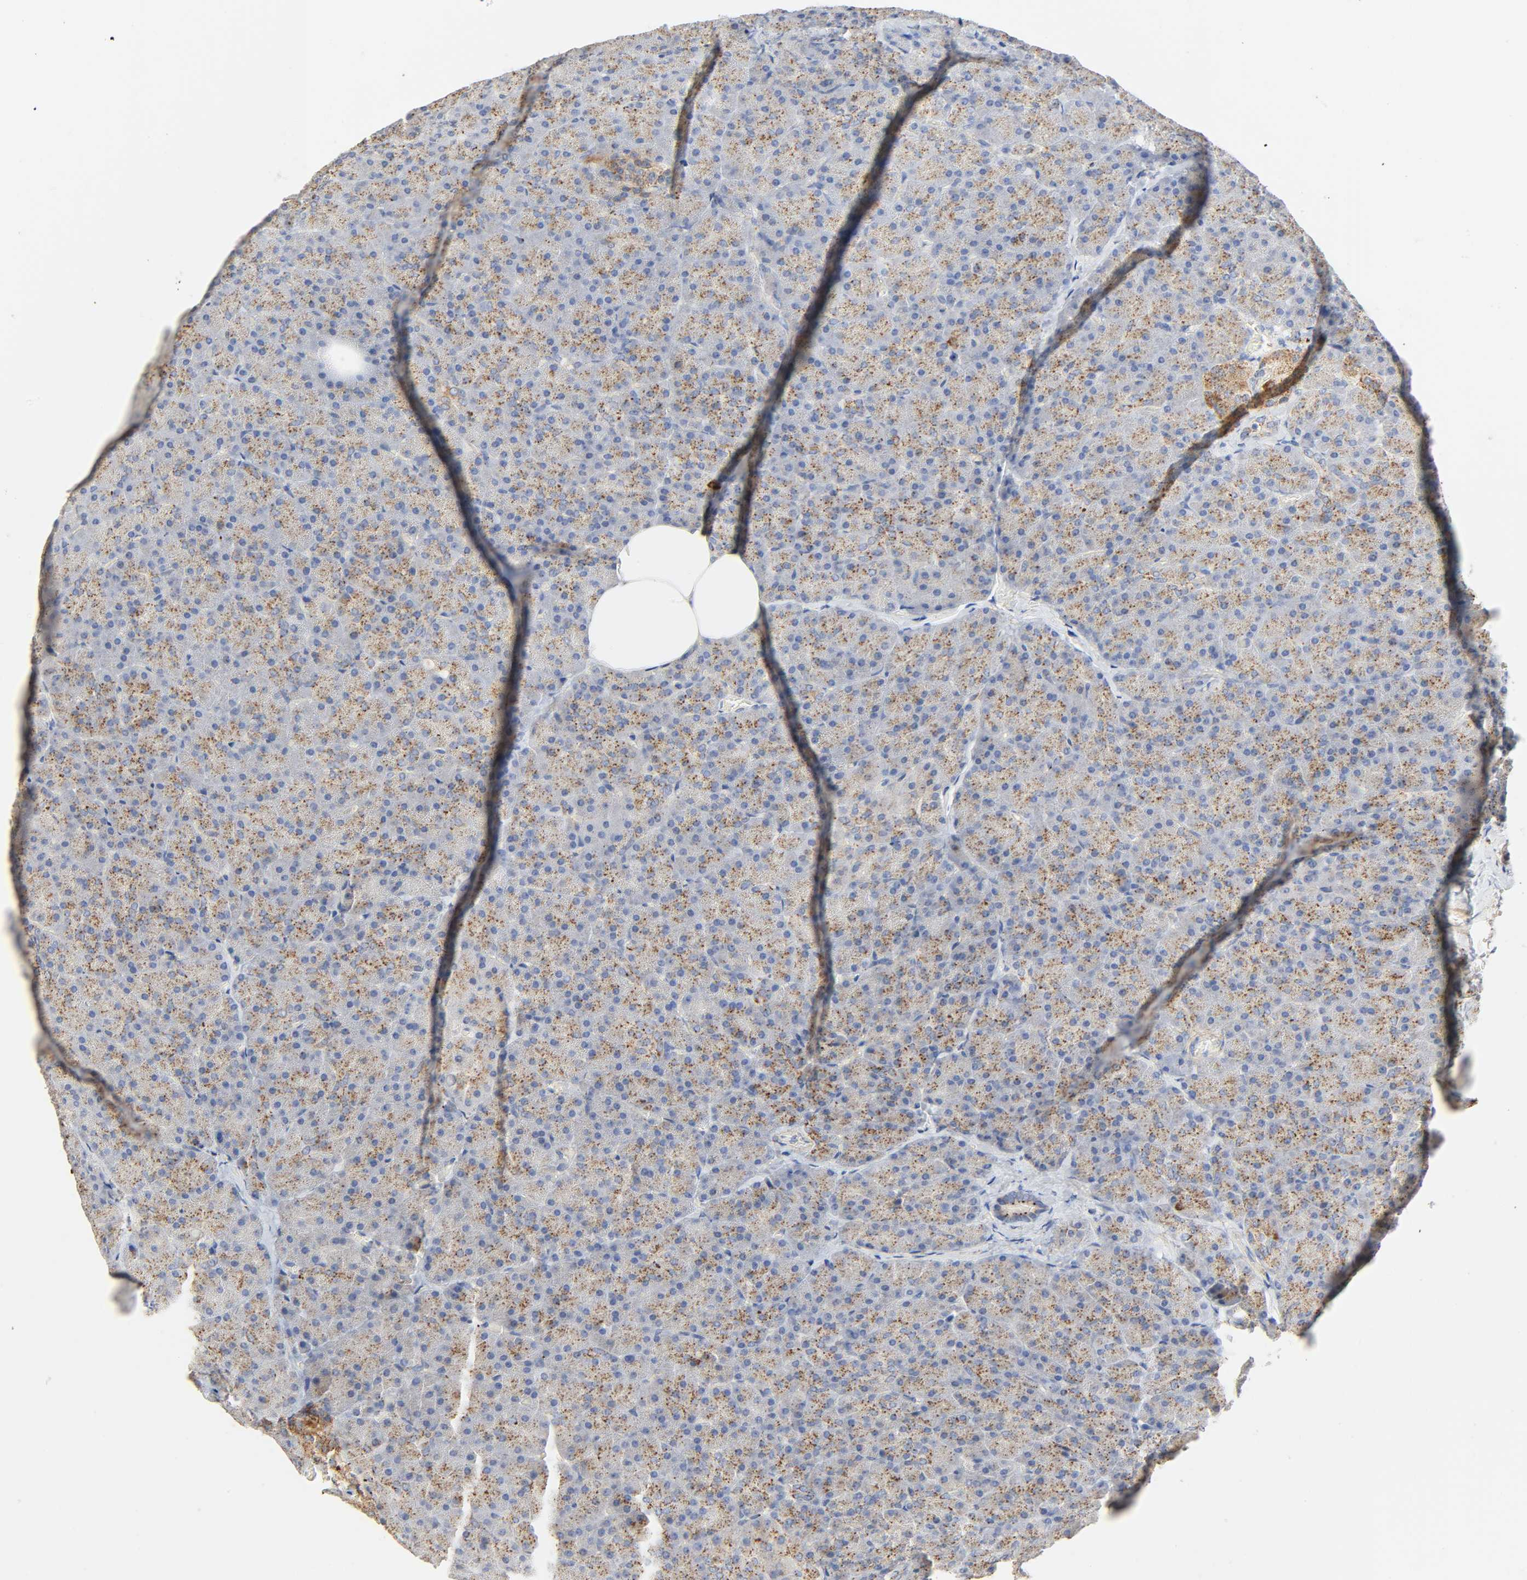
{"staining": {"intensity": "moderate", "quantity": ">75%", "location": "cytoplasmic/membranous"}, "tissue": "pancreas", "cell_type": "Exocrine glandular cells", "image_type": "normal", "snomed": [{"axis": "morphology", "description": "Normal tissue, NOS"}, {"axis": "topography", "description": "Pancreas"}], "caption": "IHC (DAB (3,3'-diaminobenzidine)) staining of benign pancreas demonstrates moderate cytoplasmic/membranous protein expression in approximately >75% of exocrine glandular cells.", "gene": "CAMK2A", "patient": {"sex": "female", "age": 35}}